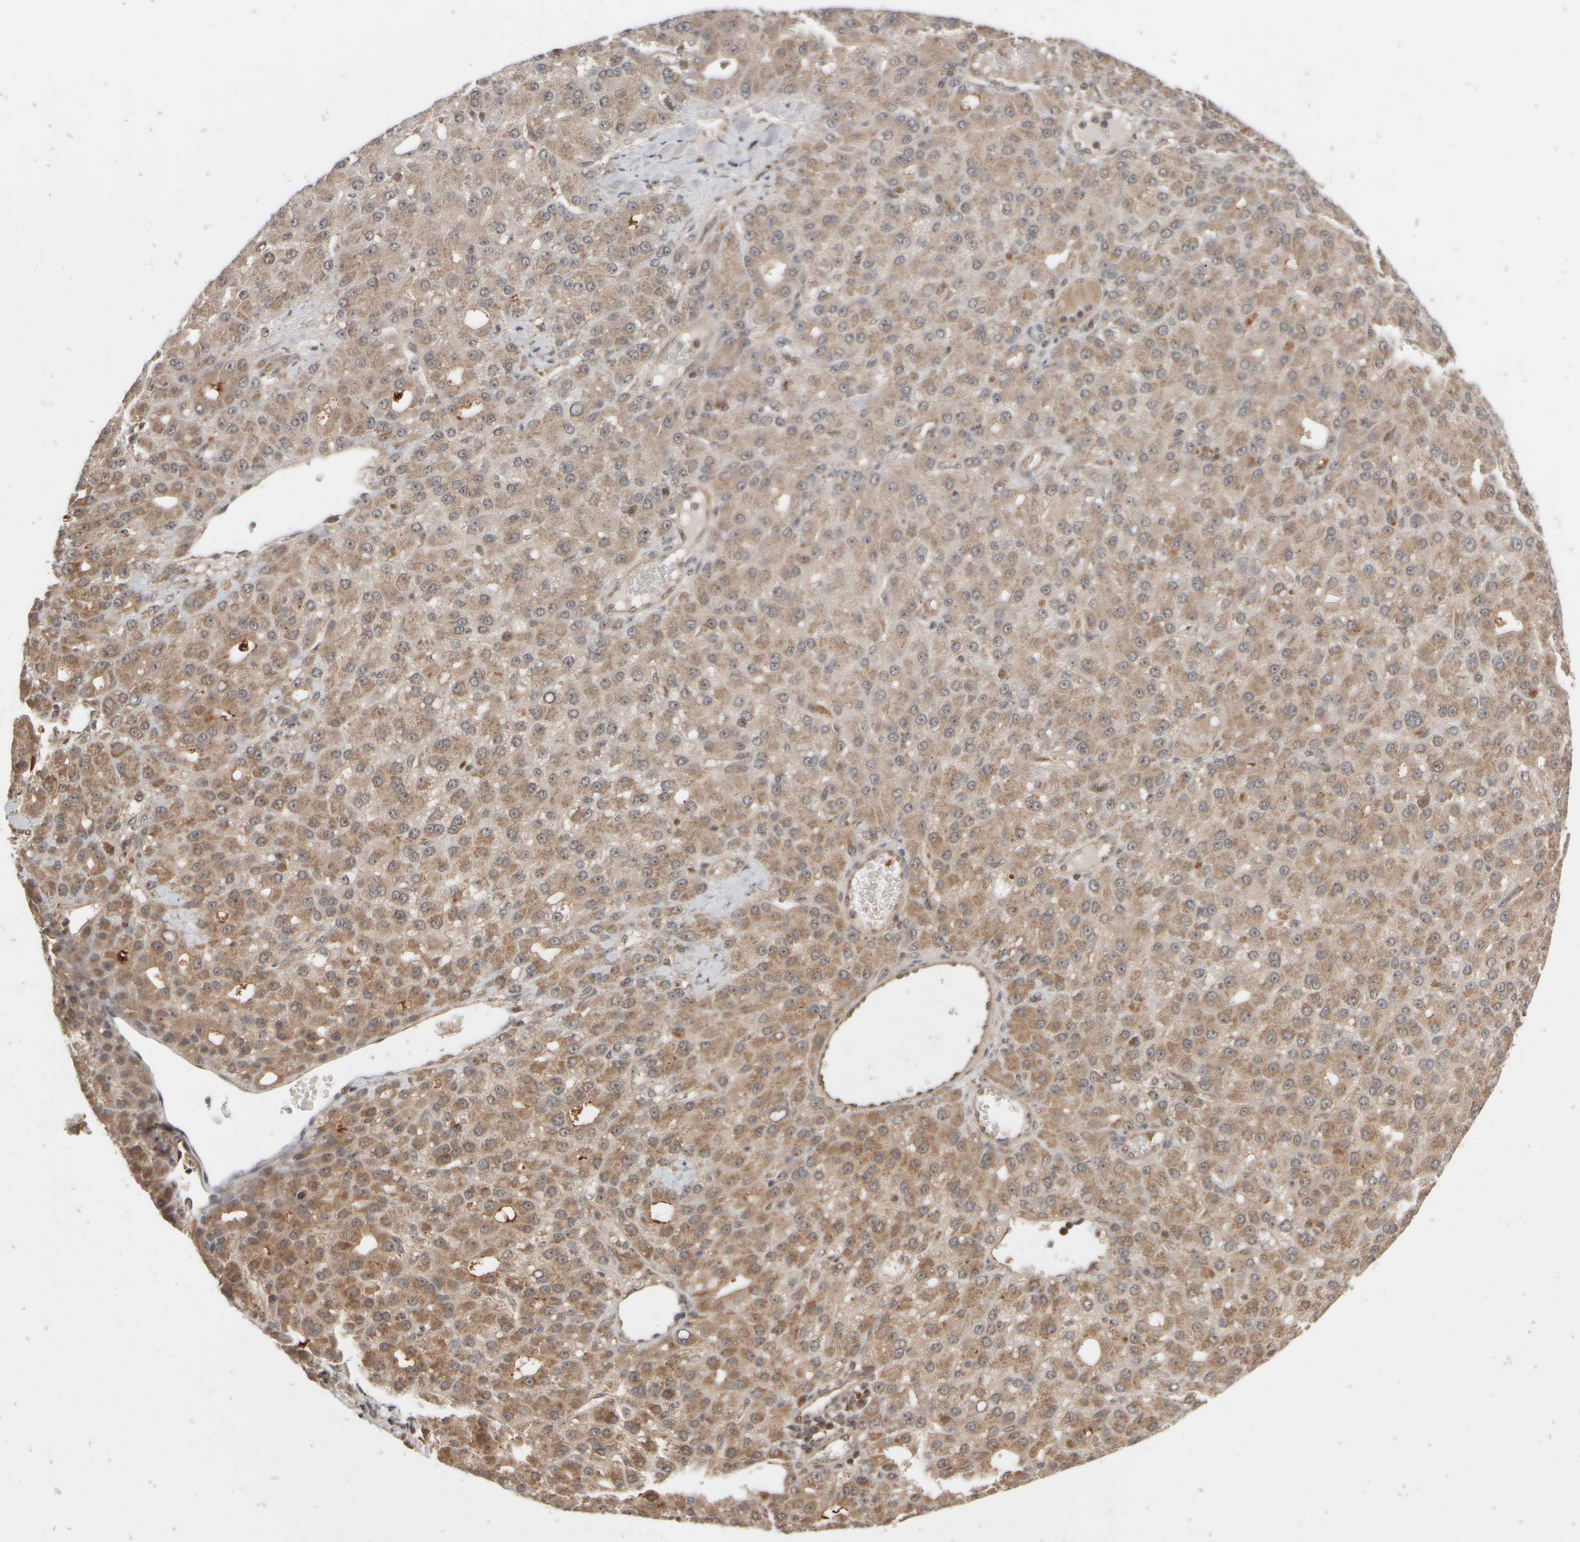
{"staining": {"intensity": "moderate", "quantity": "25%-75%", "location": "cytoplasmic/membranous"}, "tissue": "liver cancer", "cell_type": "Tumor cells", "image_type": "cancer", "snomed": [{"axis": "morphology", "description": "Carcinoma, Hepatocellular, NOS"}, {"axis": "topography", "description": "Liver"}], "caption": "The immunohistochemical stain highlights moderate cytoplasmic/membranous positivity in tumor cells of hepatocellular carcinoma (liver) tissue.", "gene": "ABHD11", "patient": {"sex": "male", "age": 67}}